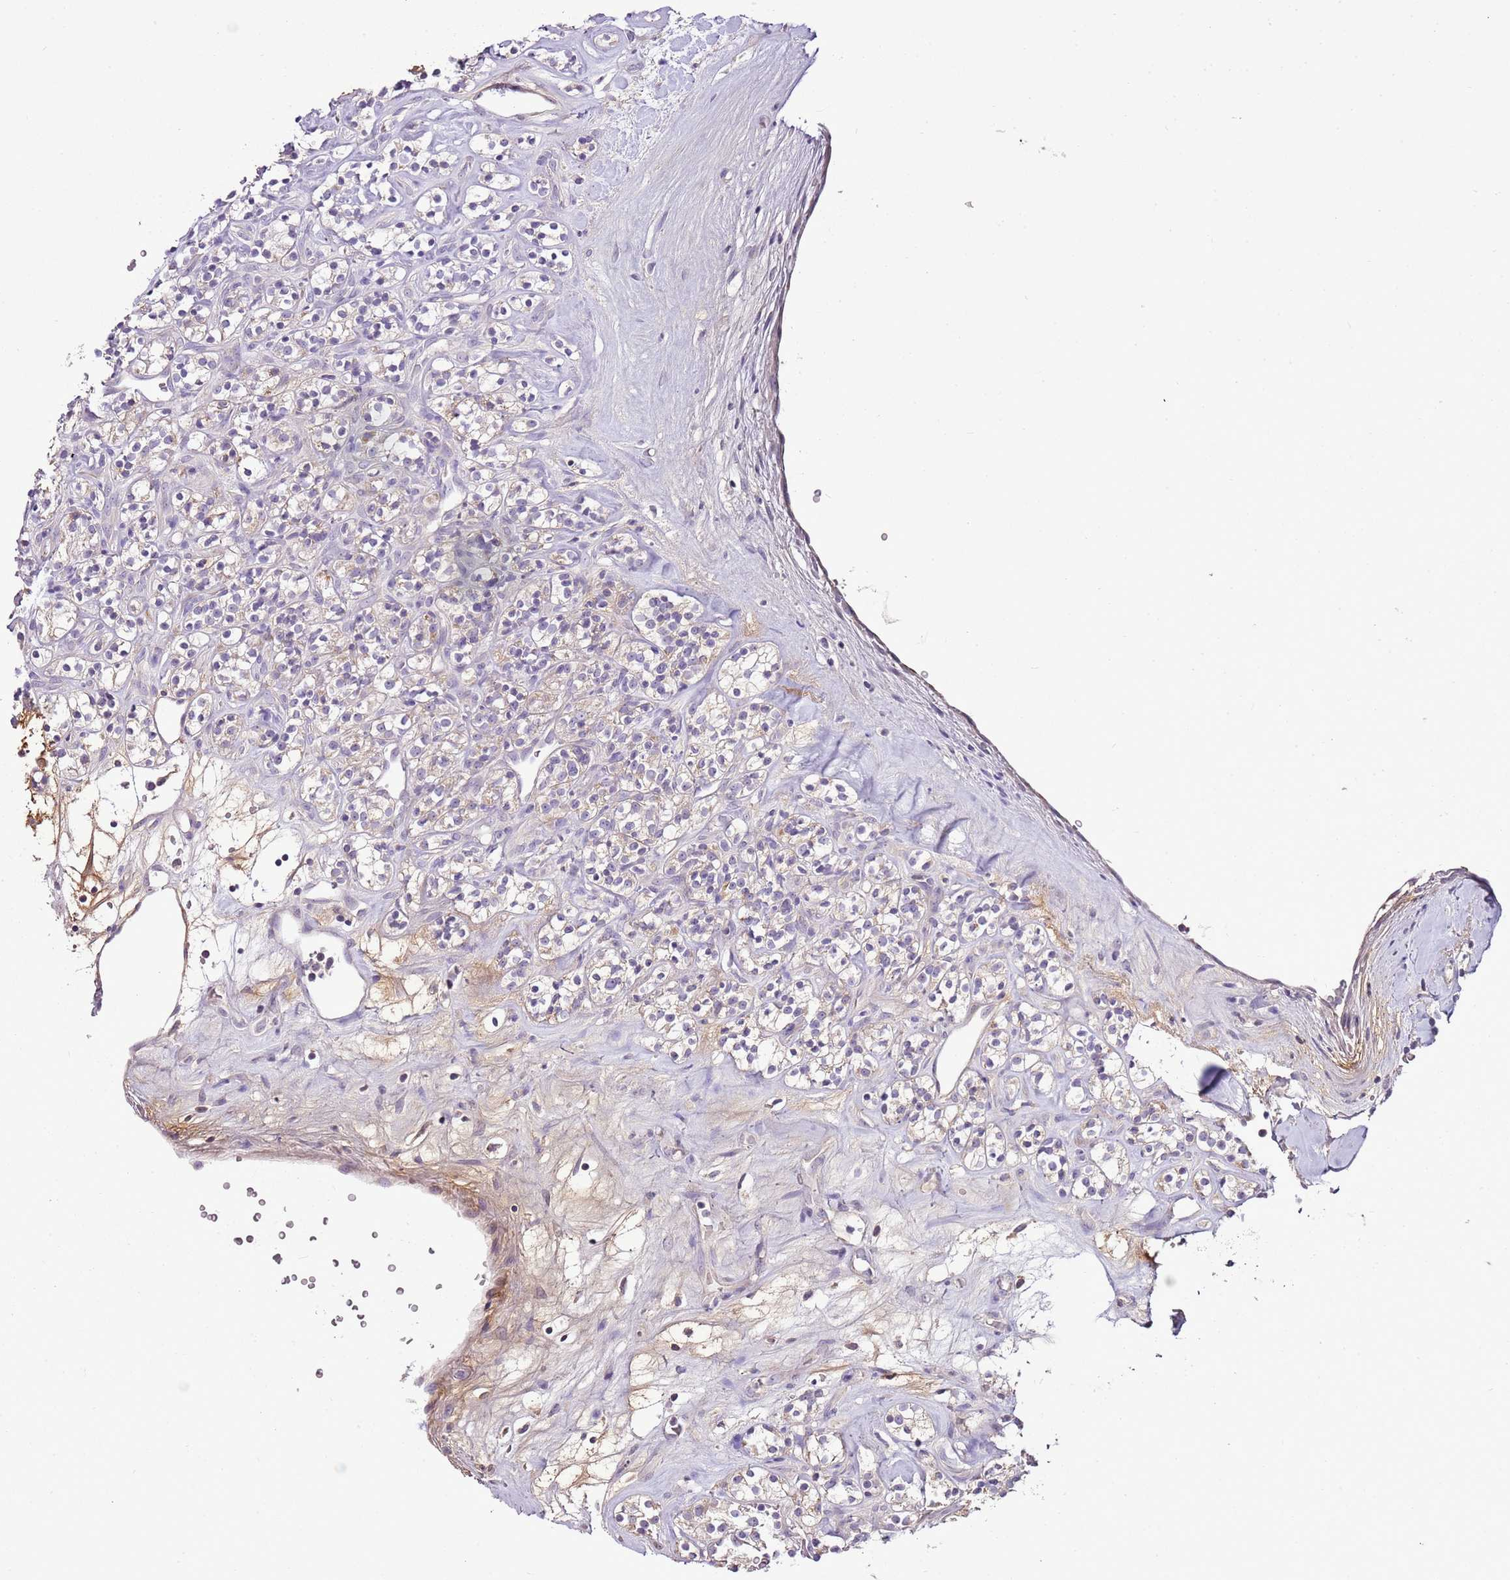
{"staining": {"intensity": "negative", "quantity": "none", "location": "none"}, "tissue": "renal cancer", "cell_type": "Tumor cells", "image_type": "cancer", "snomed": [{"axis": "morphology", "description": "Adenocarcinoma, NOS"}, {"axis": "topography", "description": "Kidney"}], "caption": "DAB (3,3'-diaminobenzidine) immunohistochemical staining of human adenocarcinoma (renal) exhibits no significant expression in tumor cells.", "gene": "CMKLR1", "patient": {"sex": "male", "age": 77}}